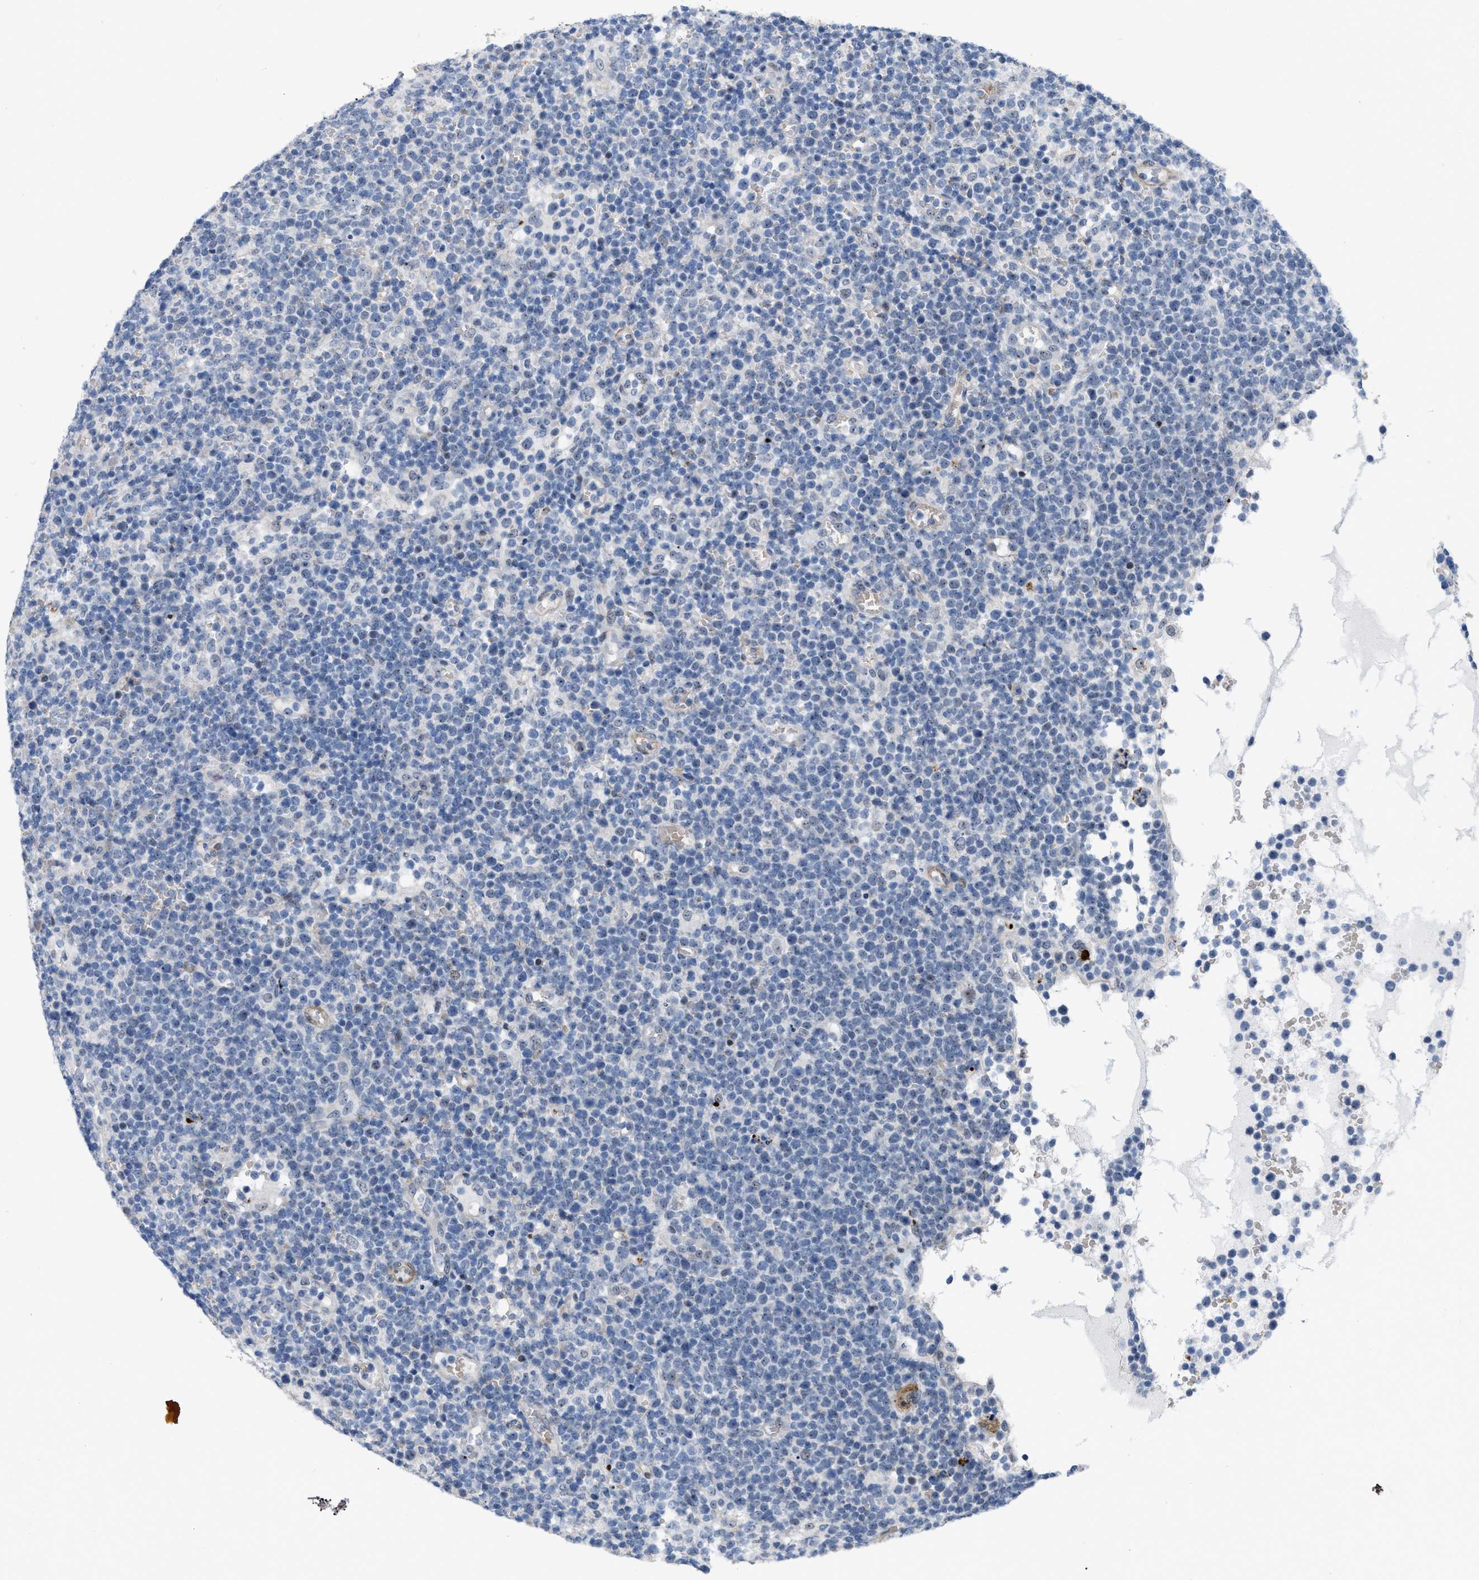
{"staining": {"intensity": "weak", "quantity": "<25%", "location": "nuclear"}, "tissue": "lymphoma", "cell_type": "Tumor cells", "image_type": "cancer", "snomed": [{"axis": "morphology", "description": "Malignant lymphoma, non-Hodgkin's type, High grade"}, {"axis": "topography", "description": "Lymph node"}], "caption": "IHC photomicrograph of neoplastic tissue: human lymphoma stained with DAB displays no significant protein positivity in tumor cells.", "gene": "POLR1F", "patient": {"sex": "male", "age": 61}}